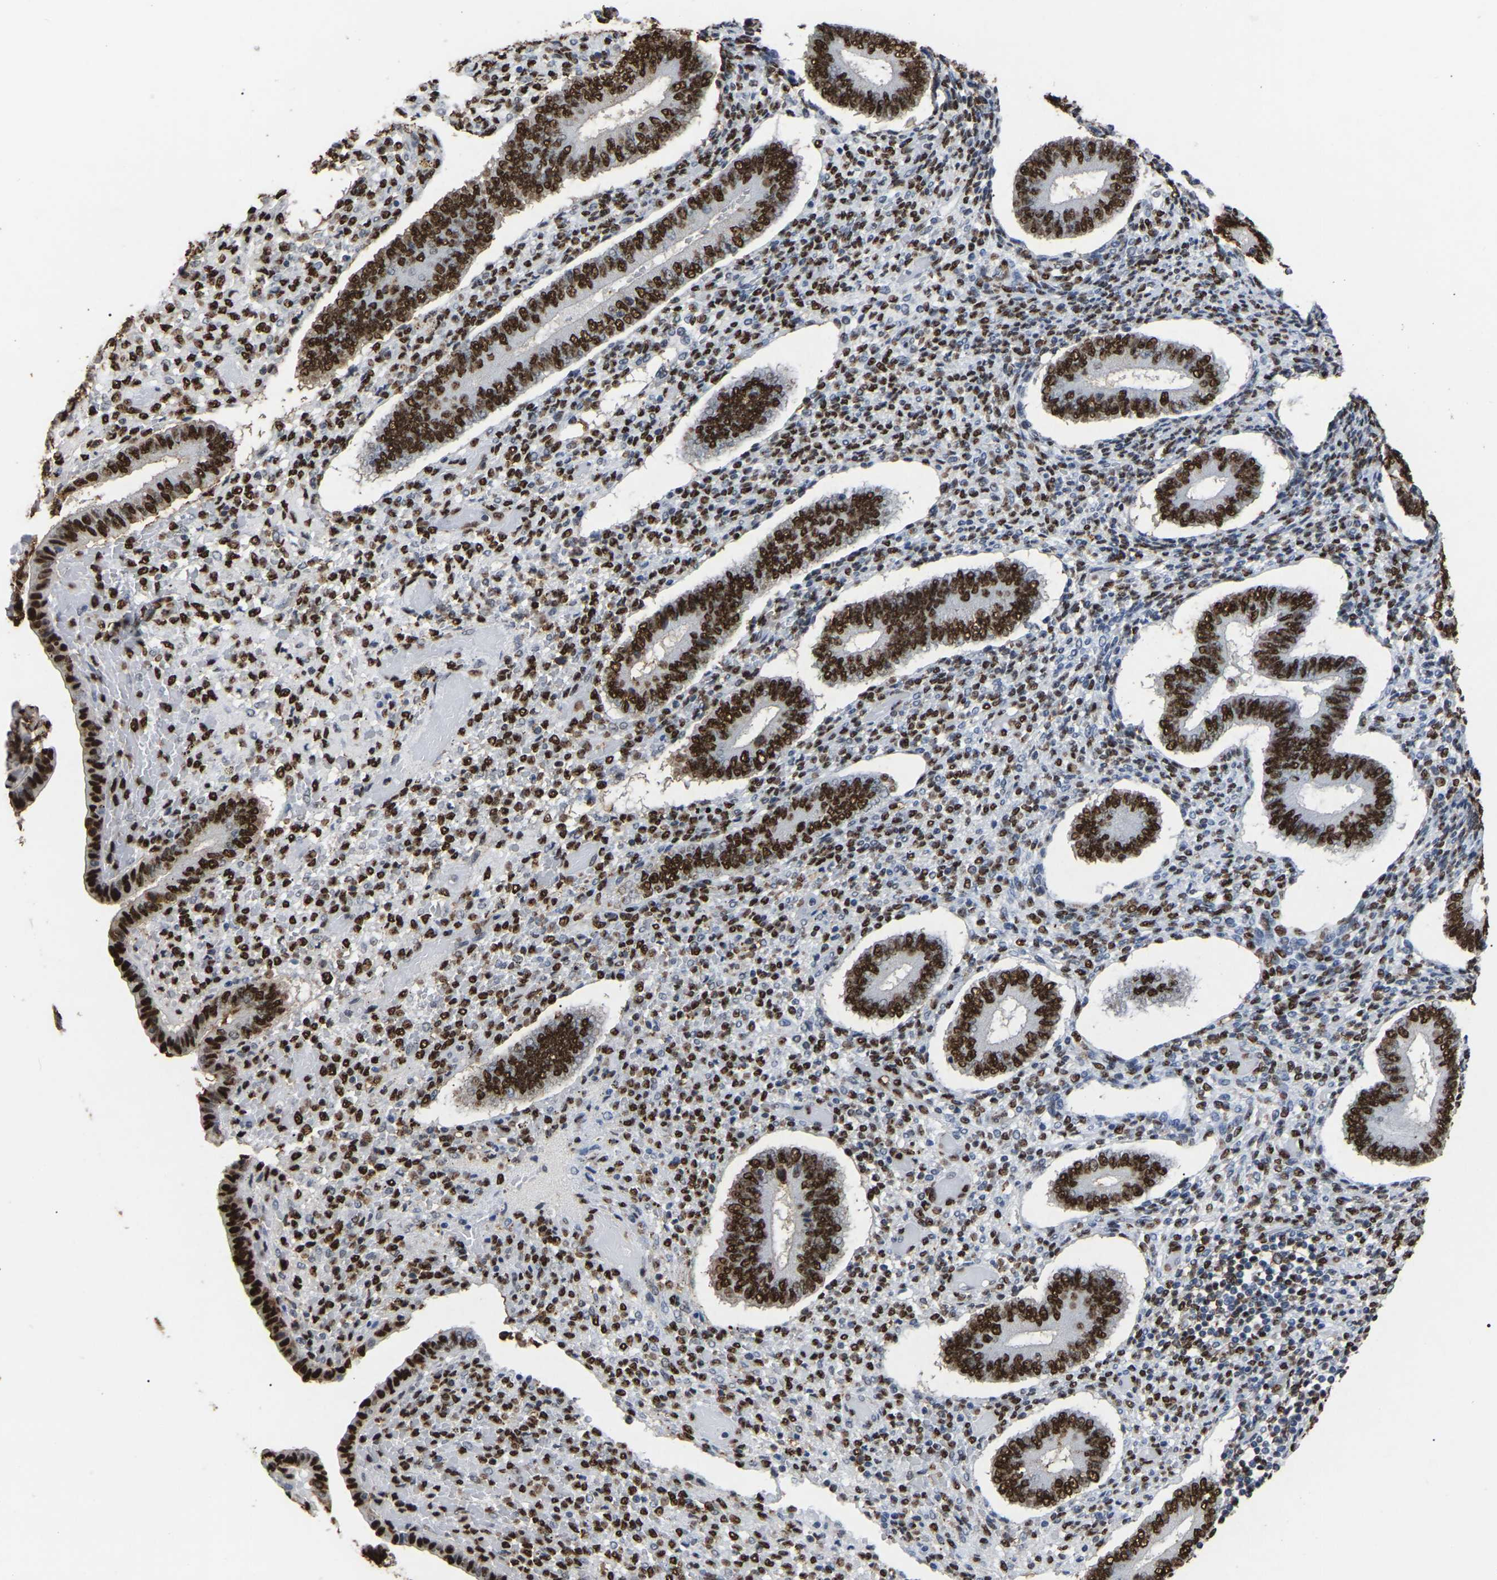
{"staining": {"intensity": "strong", "quantity": ">75%", "location": "nuclear"}, "tissue": "endometrium", "cell_type": "Cells in endometrial stroma", "image_type": "normal", "snomed": [{"axis": "morphology", "description": "Normal tissue, NOS"}, {"axis": "topography", "description": "Endometrium"}], "caption": "Endometrium stained with DAB (3,3'-diaminobenzidine) immunohistochemistry reveals high levels of strong nuclear staining in approximately >75% of cells in endometrial stroma. The protein is shown in brown color, while the nuclei are stained blue.", "gene": "RBL2", "patient": {"sex": "female", "age": 42}}